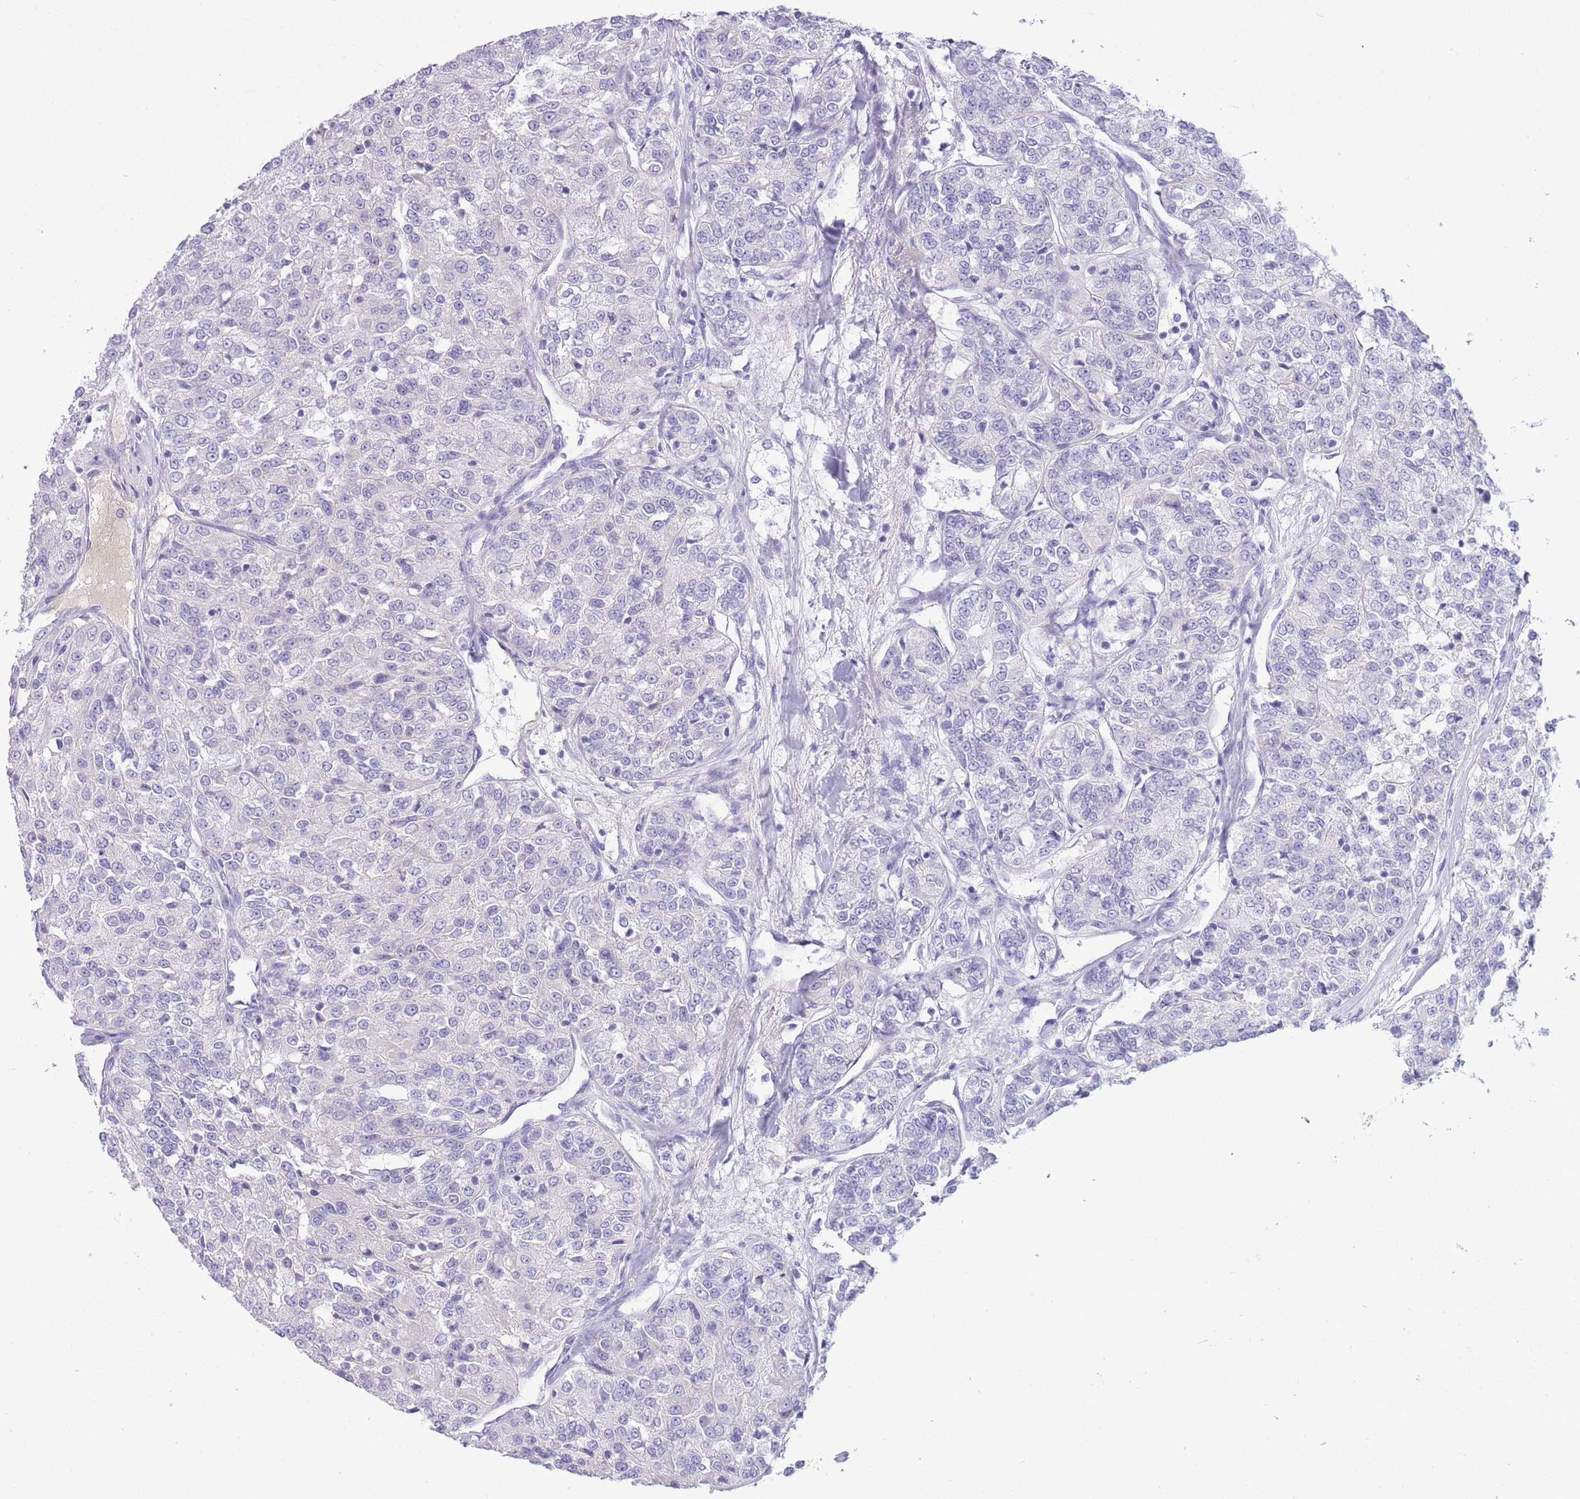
{"staining": {"intensity": "negative", "quantity": "none", "location": "none"}, "tissue": "renal cancer", "cell_type": "Tumor cells", "image_type": "cancer", "snomed": [{"axis": "morphology", "description": "Adenocarcinoma, NOS"}, {"axis": "topography", "description": "Kidney"}], "caption": "DAB immunohistochemical staining of human renal cancer demonstrates no significant expression in tumor cells. Nuclei are stained in blue.", "gene": "ASAP3", "patient": {"sex": "female", "age": 63}}